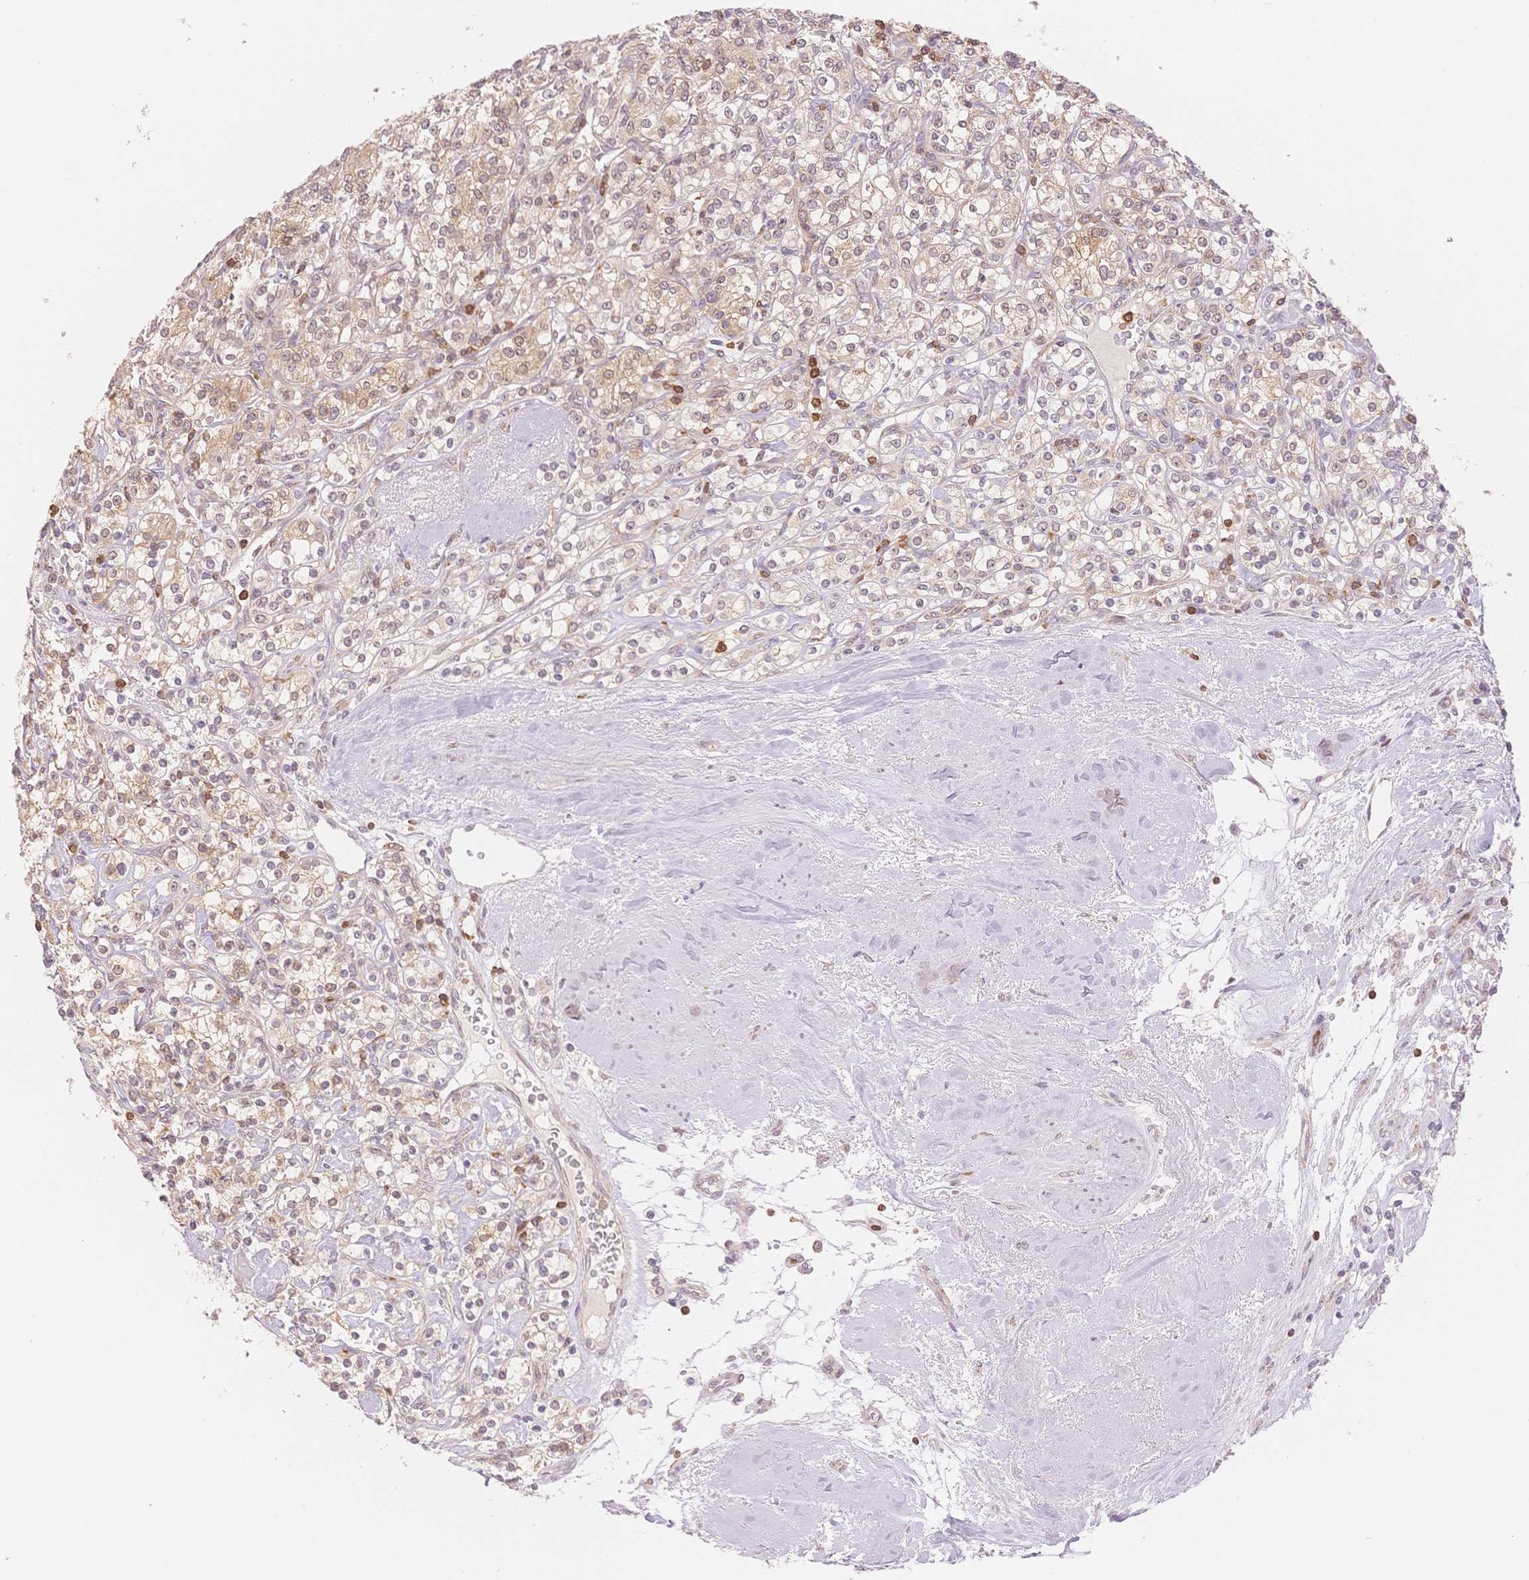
{"staining": {"intensity": "weak", "quantity": "<25%", "location": "cytoplasmic/membranous"}, "tissue": "renal cancer", "cell_type": "Tumor cells", "image_type": "cancer", "snomed": [{"axis": "morphology", "description": "Adenocarcinoma, NOS"}, {"axis": "topography", "description": "Kidney"}], "caption": "Immunohistochemistry (IHC) photomicrograph of human renal cancer (adenocarcinoma) stained for a protein (brown), which exhibits no expression in tumor cells.", "gene": "STK39", "patient": {"sex": "male", "age": 77}}